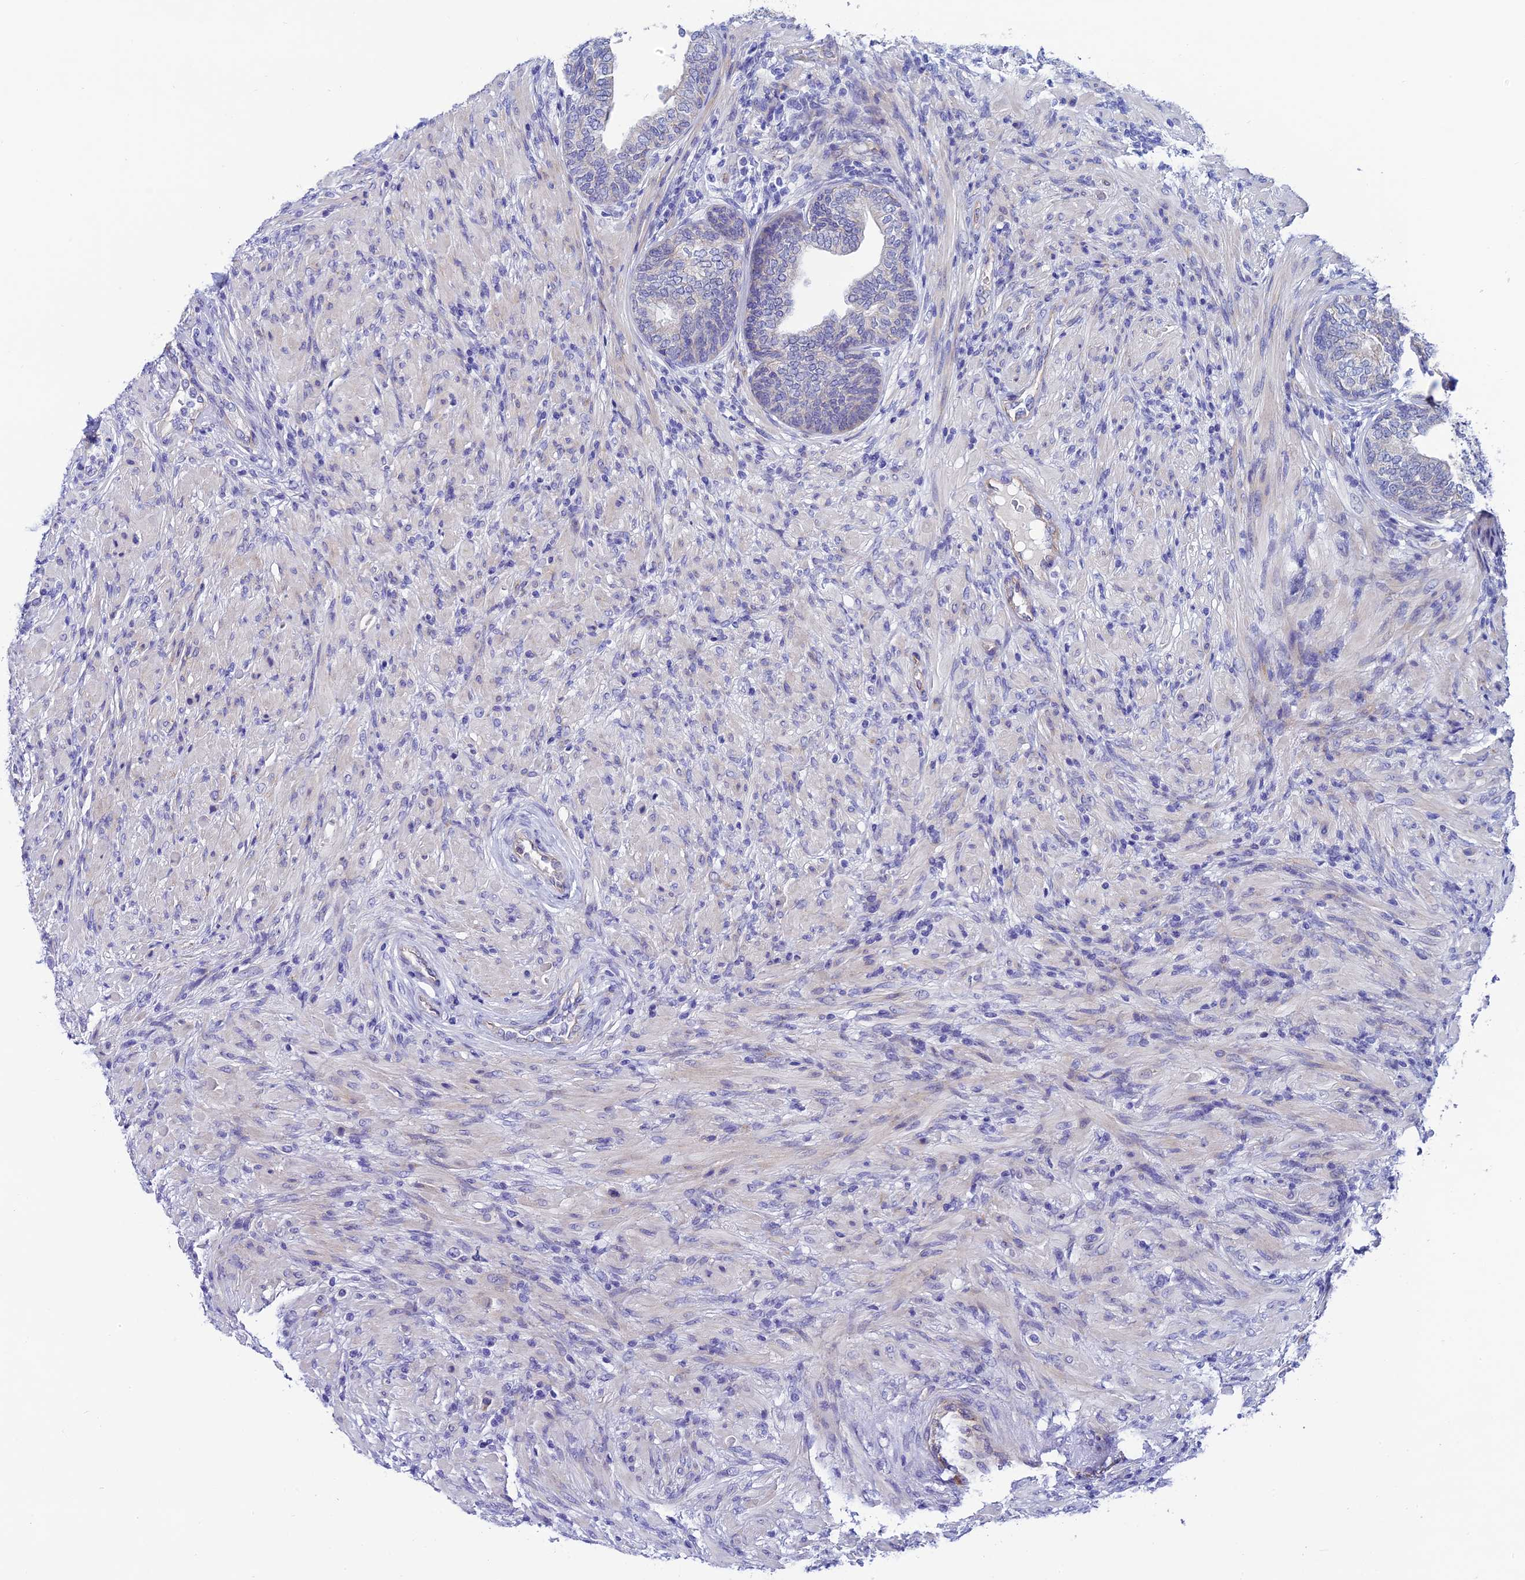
{"staining": {"intensity": "moderate", "quantity": "<25%", "location": "cytoplasmic/membranous"}, "tissue": "prostate", "cell_type": "Glandular cells", "image_type": "normal", "snomed": [{"axis": "morphology", "description": "Normal tissue, NOS"}, {"axis": "topography", "description": "Prostate"}], "caption": "Human prostate stained for a protein (brown) demonstrates moderate cytoplasmic/membranous positive positivity in about <25% of glandular cells.", "gene": "MACIR", "patient": {"sex": "male", "age": 76}}